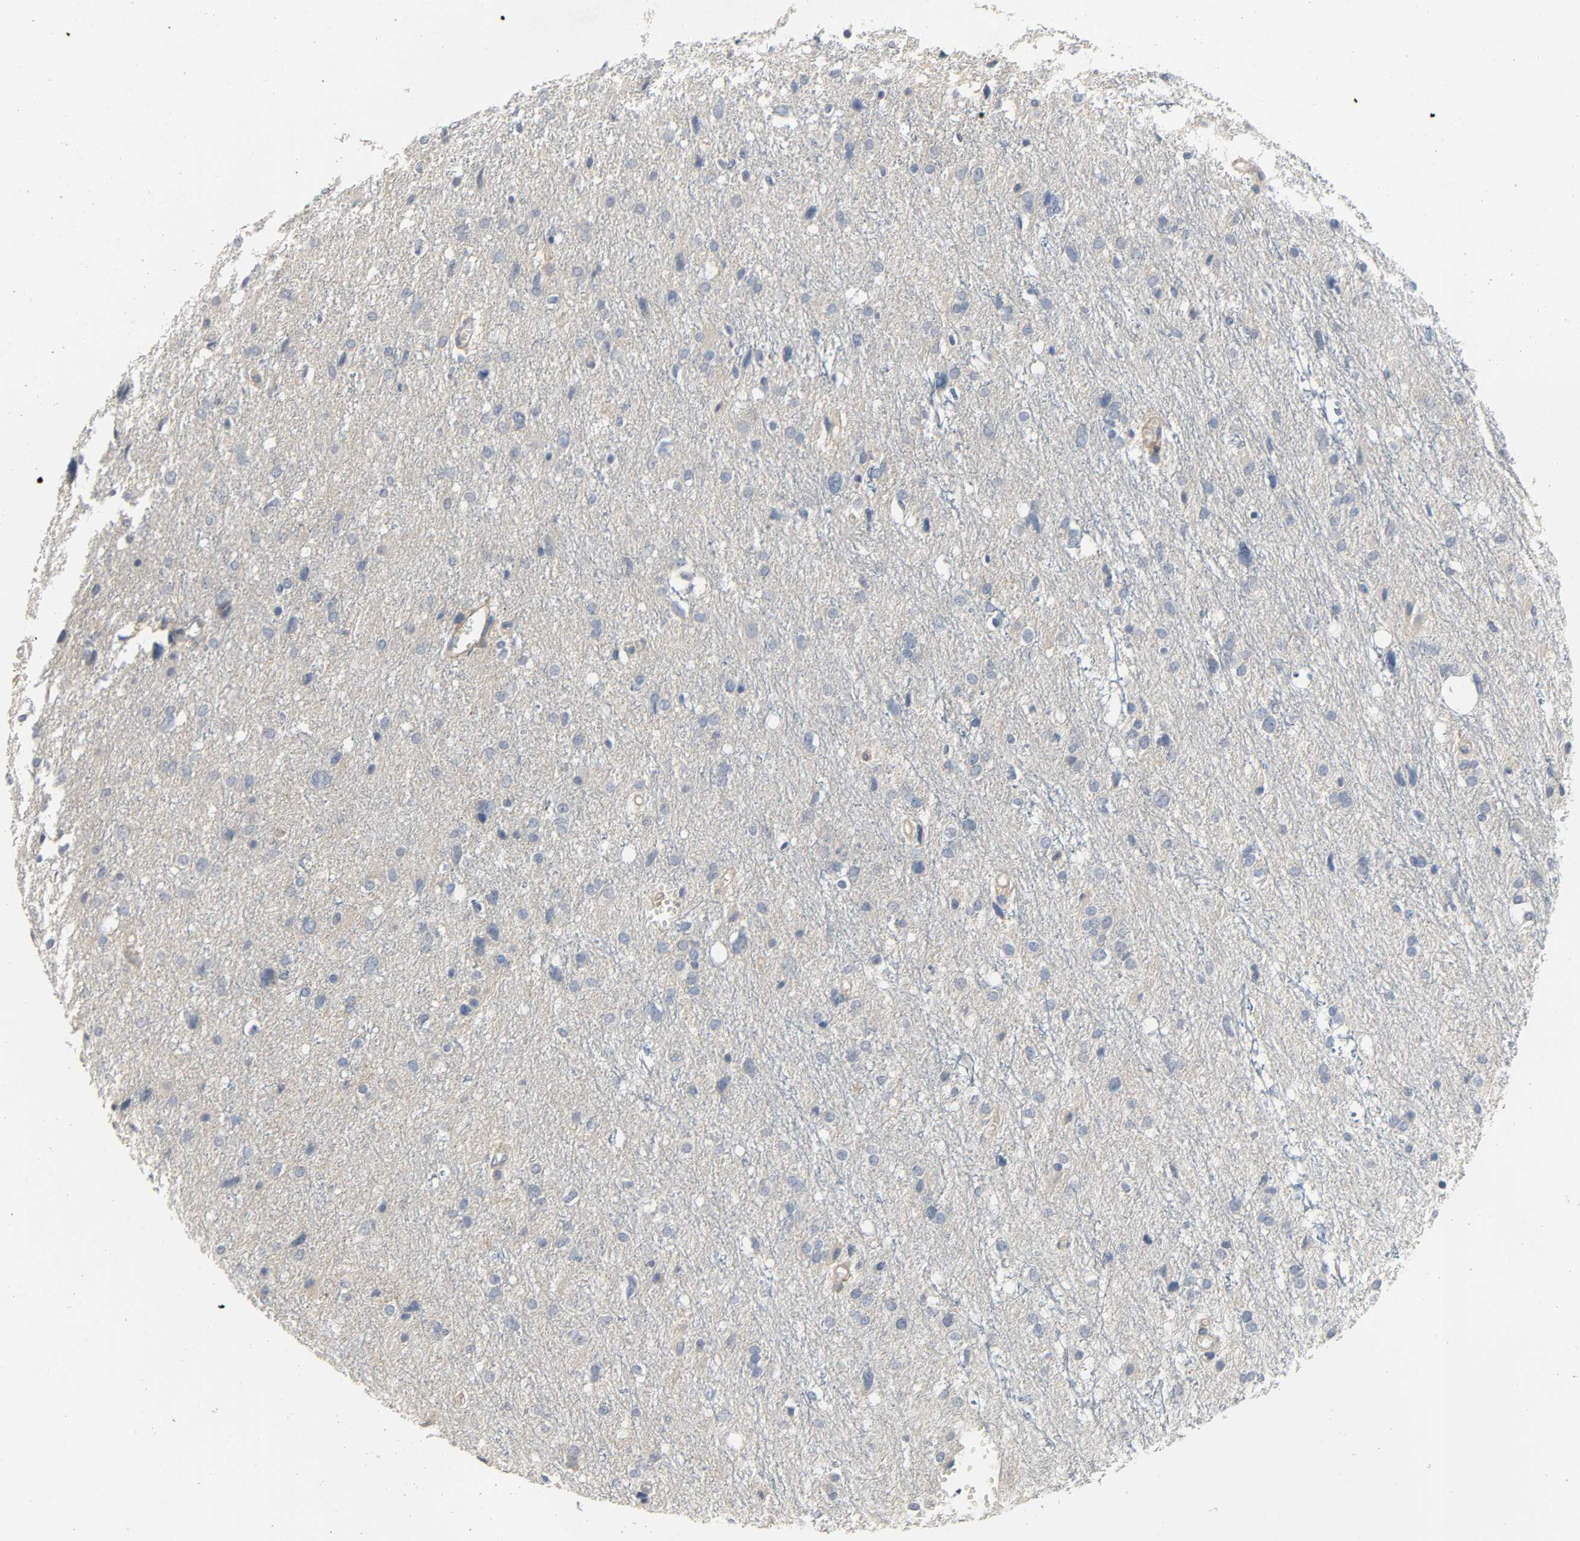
{"staining": {"intensity": "negative", "quantity": "none", "location": "none"}, "tissue": "glioma", "cell_type": "Tumor cells", "image_type": "cancer", "snomed": [{"axis": "morphology", "description": "Glioma, malignant, High grade"}, {"axis": "topography", "description": "Brain"}], "caption": "High-grade glioma (malignant) stained for a protein using IHC displays no positivity tumor cells.", "gene": "LIMCH1", "patient": {"sex": "female", "age": 59}}